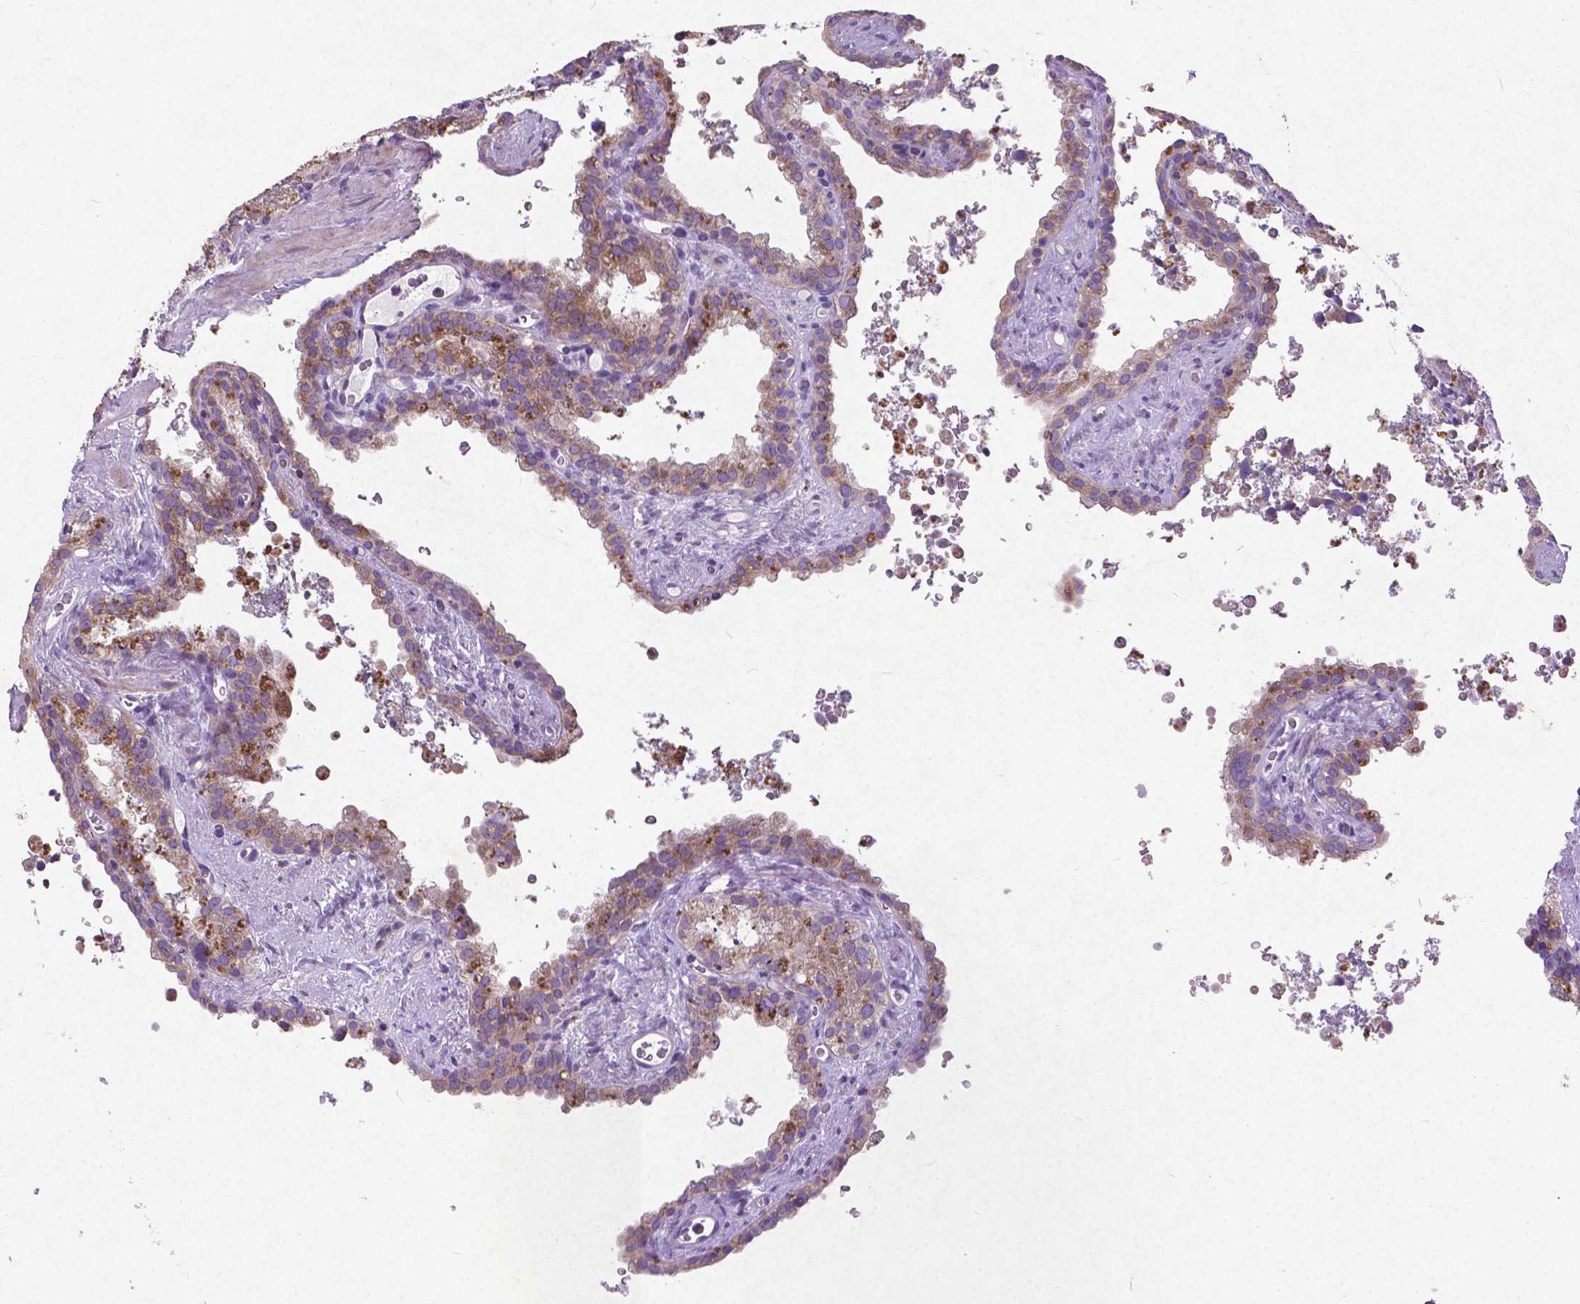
{"staining": {"intensity": "weak", "quantity": ">75%", "location": "cytoplasmic/membranous"}, "tissue": "seminal vesicle", "cell_type": "Glandular cells", "image_type": "normal", "snomed": [{"axis": "morphology", "description": "Normal tissue, NOS"}, {"axis": "topography", "description": "Prostate"}, {"axis": "topography", "description": "Seminal veicle"}], "caption": "Approximately >75% of glandular cells in normal seminal vesicle reveal weak cytoplasmic/membranous protein expression as visualized by brown immunohistochemical staining.", "gene": "ATG4D", "patient": {"sex": "male", "age": 71}}